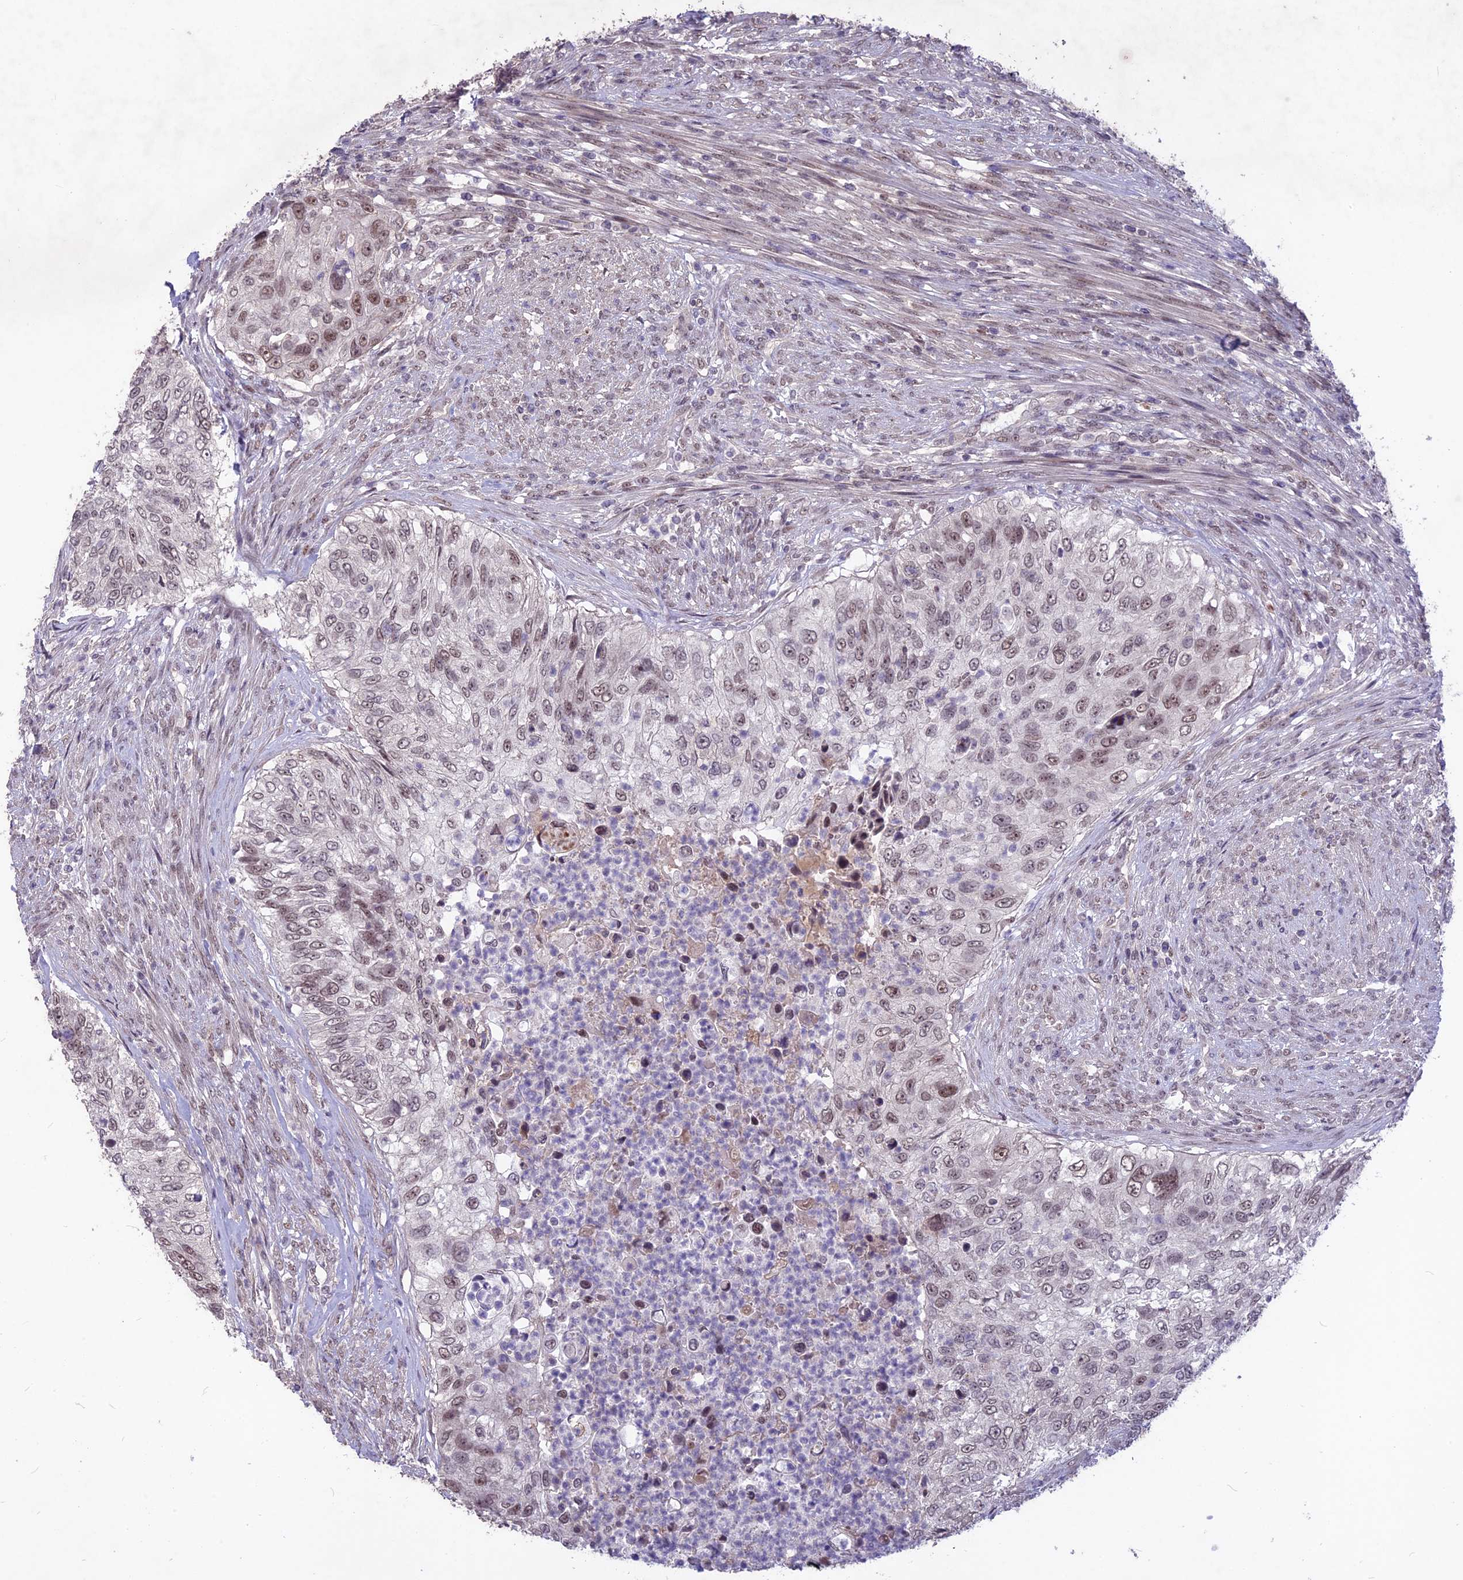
{"staining": {"intensity": "weak", "quantity": "25%-75%", "location": "nuclear"}, "tissue": "urothelial cancer", "cell_type": "Tumor cells", "image_type": "cancer", "snomed": [{"axis": "morphology", "description": "Urothelial carcinoma, High grade"}, {"axis": "topography", "description": "Urinary bladder"}], "caption": "High-grade urothelial carcinoma stained for a protein (brown) demonstrates weak nuclear positive staining in about 25%-75% of tumor cells.", "gene": "DIS3", "patient": {"sex": "female", "age": 60}}